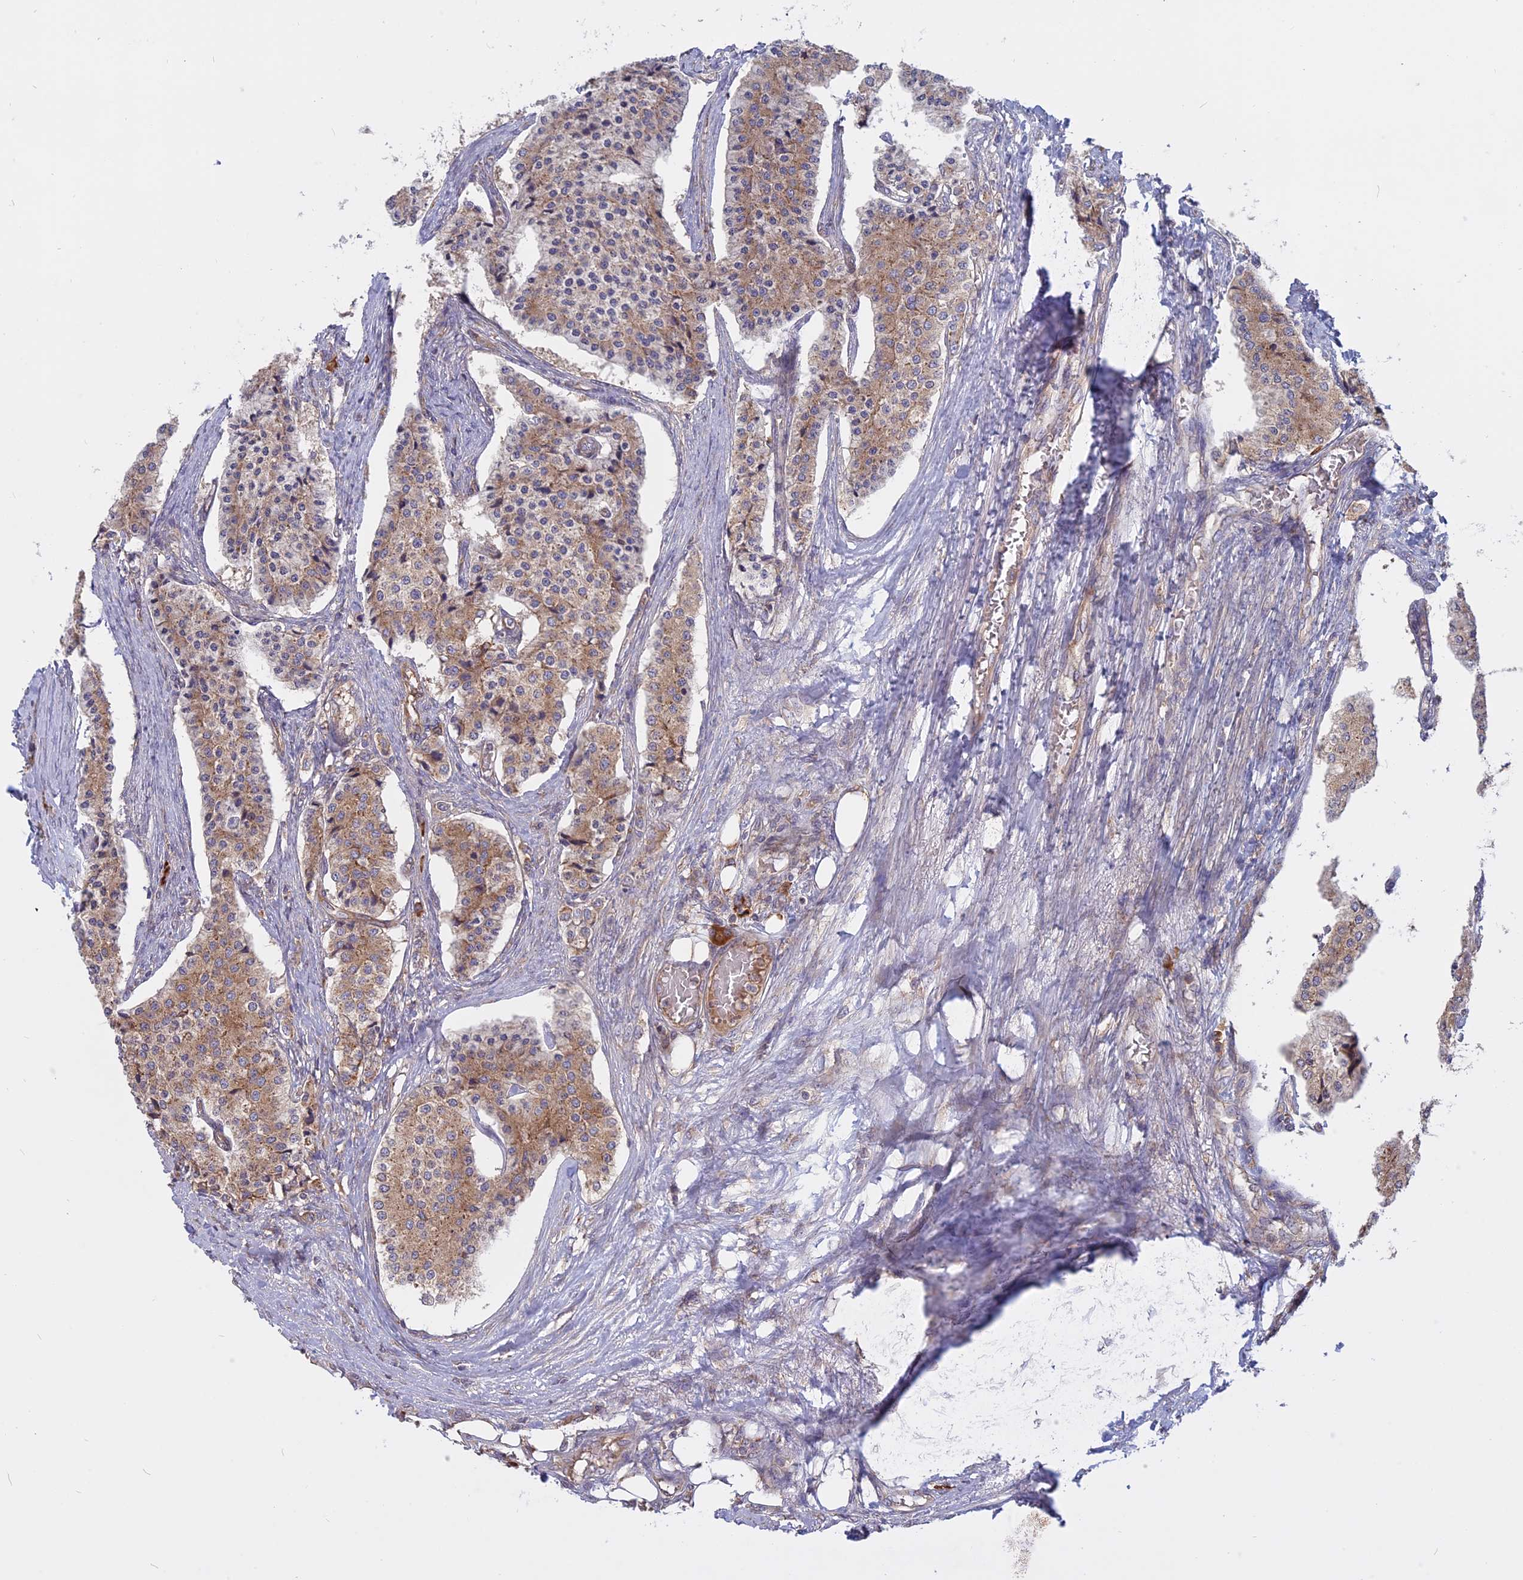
{"staining": {"intensity": "moderate", "quantity": ">75%", "location": "cytoplasmic/membranous"}, "tissue": "carcinoid", "cell_type": "Tumor cells", "image_type": "cancer", "snomed": [{"axis": "morphology", "description": "Carcinoid, malignant, NOS"}, {"axis": "topography", "description": "Colon"}], "caption": "Carcinoid stained with a protein marker exhibits moderate staining in tumor cells.", "gene": "TMEM208", "patient": {"sex": "female", "age": 52}}